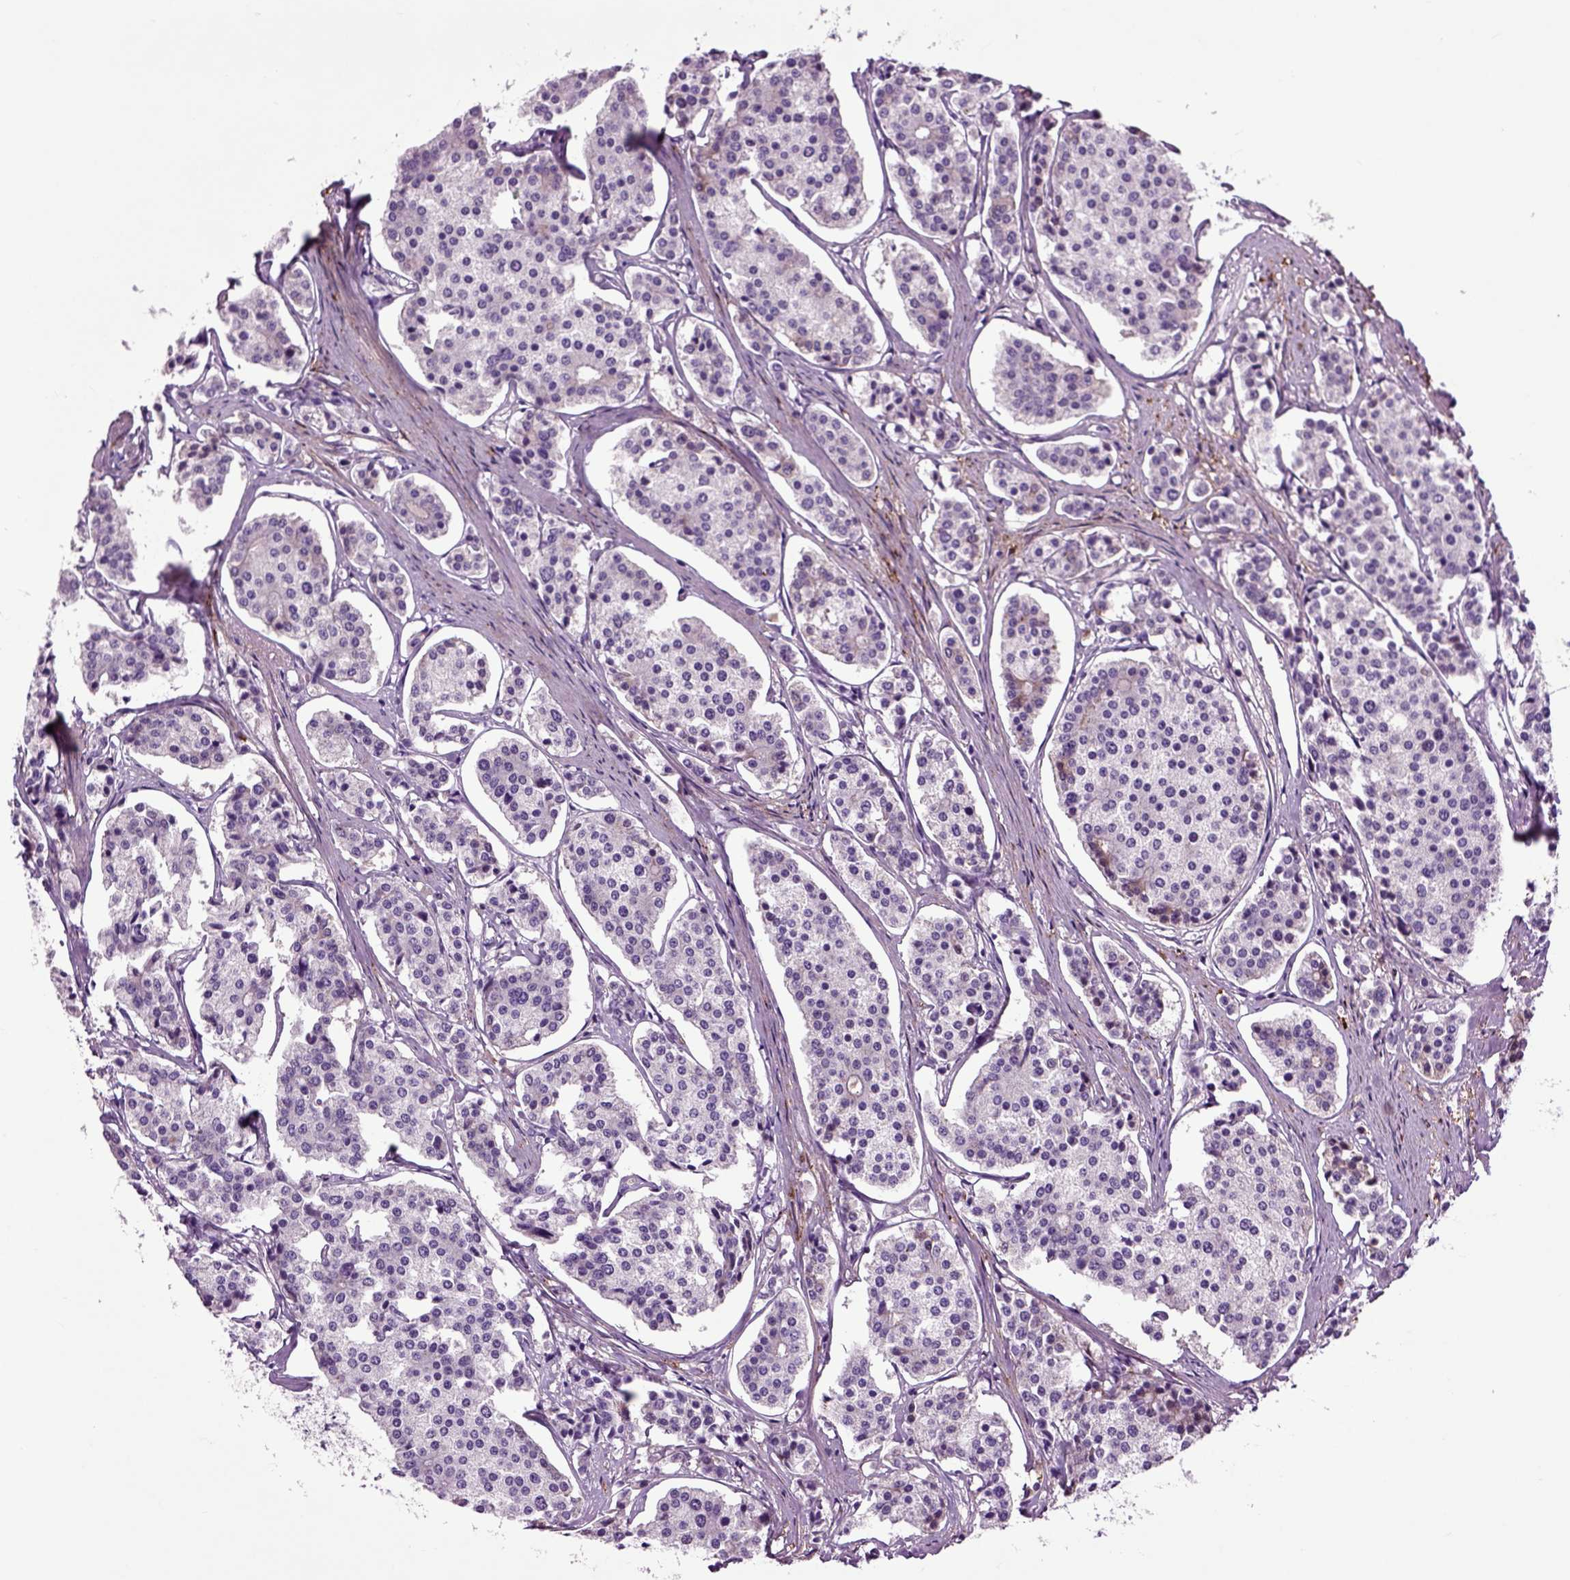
{"staining": {"intensity": "negative", "quantity": "none", "location": "none"}, "tissue": "carcinoid", "cell_type": "Tumor cells", "image_type": "cancer", "snomed": [{"axis": "morphology", "description": "Carcinoid, malignant, NOS"}, {"axis": "topography", "description": "Small intestine"}], "caption": "DAB immunohistochemical staining of human carcinoid shows no significant staining in tumor cells.", "gene": "SPON1", "patient": {"sex": "female", "age": 65}}